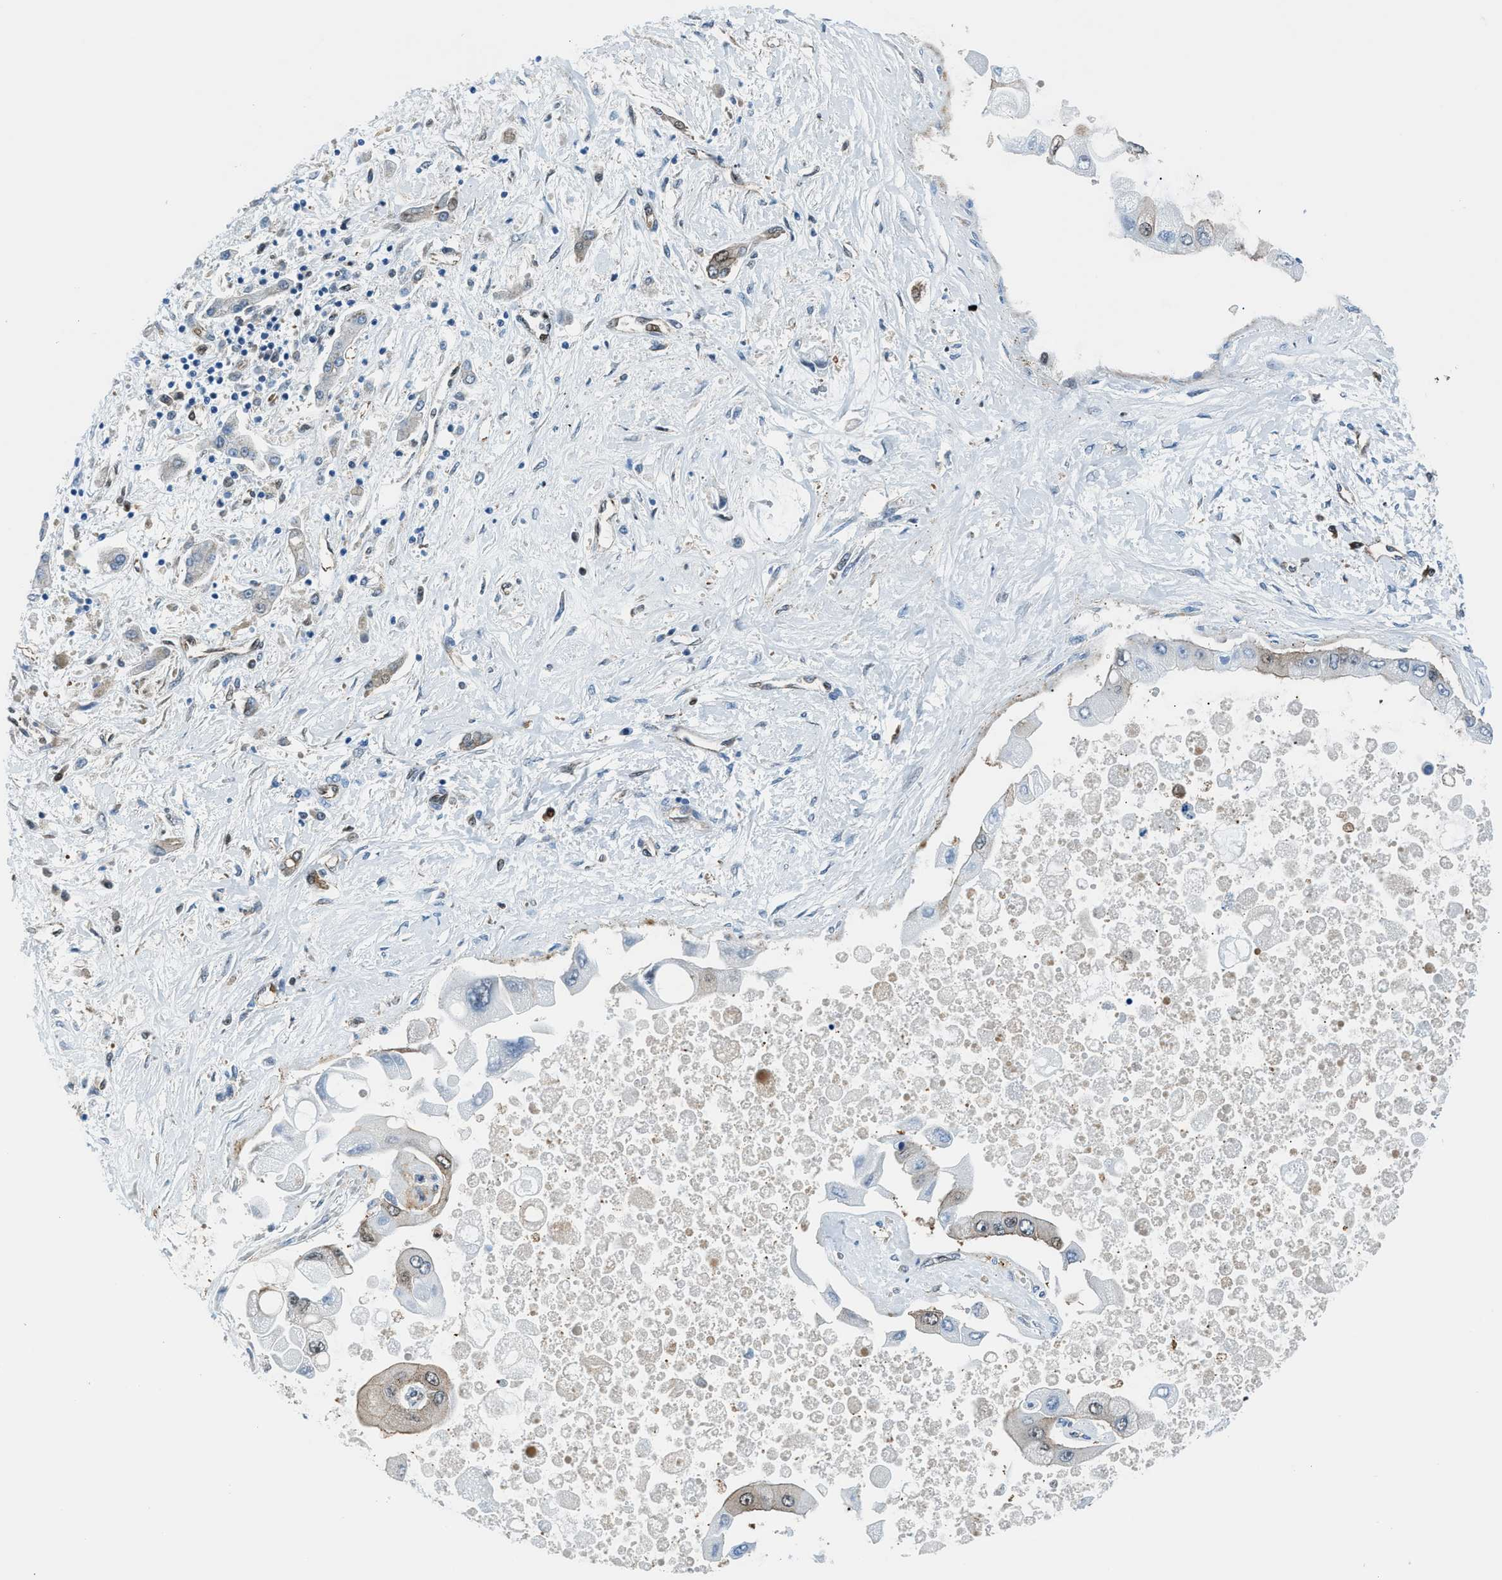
{"staining": {"intensity": "moderate", "quantity": "<25%", "location": "cytoplasmic/membranous,nuclear"}, "tissue": "liver cancer", "cell_type": "Tumor cells", "image_type": "cancer", "snomed": [{"axis": "morphology", "description": "Cholangiocarcinoma"}, {"axis": "topography", "description": "Liver"}], "caption": "Immunohistochemical staining of human liver cancer (cholangiocarcinoma) demonstrates low levels of moderate cytoplasmic/membranous and nuclear protein staining in approximately <25% of tumor cells.", "gene": "YWHAE", "patient": {"sex": "male", "age": 50}}